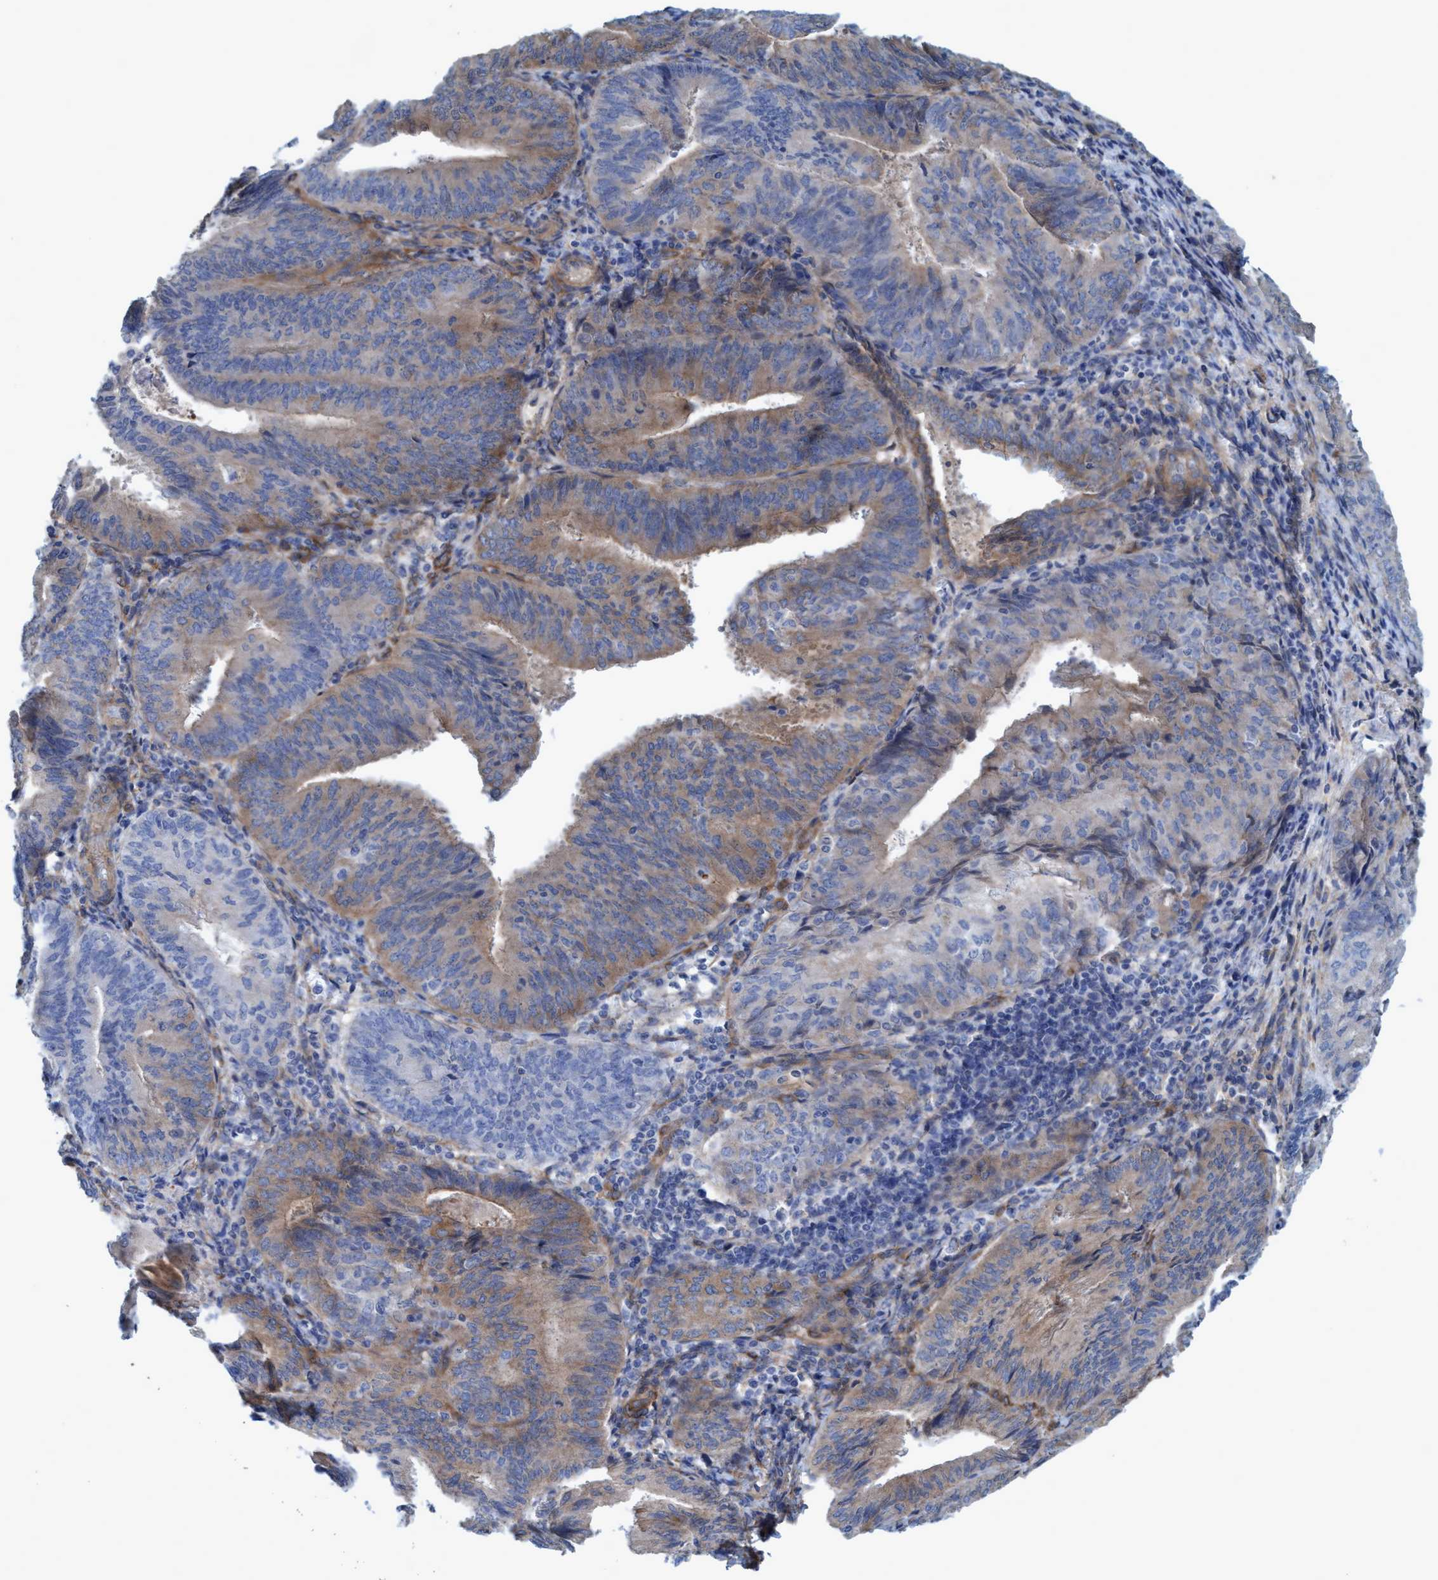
{"staining": {"intensity": "moderate", "quantity": "25%-75%", "location": "cytoplasmic/membranous"}, "tissue": "endometrial cancer", "cell_type": "Tumor cells", "image_type": "cancer", "snomed": [{"axis": "morphology", "description": "Adenocarcinoma, NOS"}, {"axis": "topography", "description": "Endometrium"}], "caption": "The micrograph exhibits immunohistochemical staining of endometrial cancer (adenocarcinoma). There is moderate cytoplasmic/membranous positivity is identified in about 25%-75% of tumor cells.", "gene": "GULP1", "patient": {"sex": "female", "age": 81}}